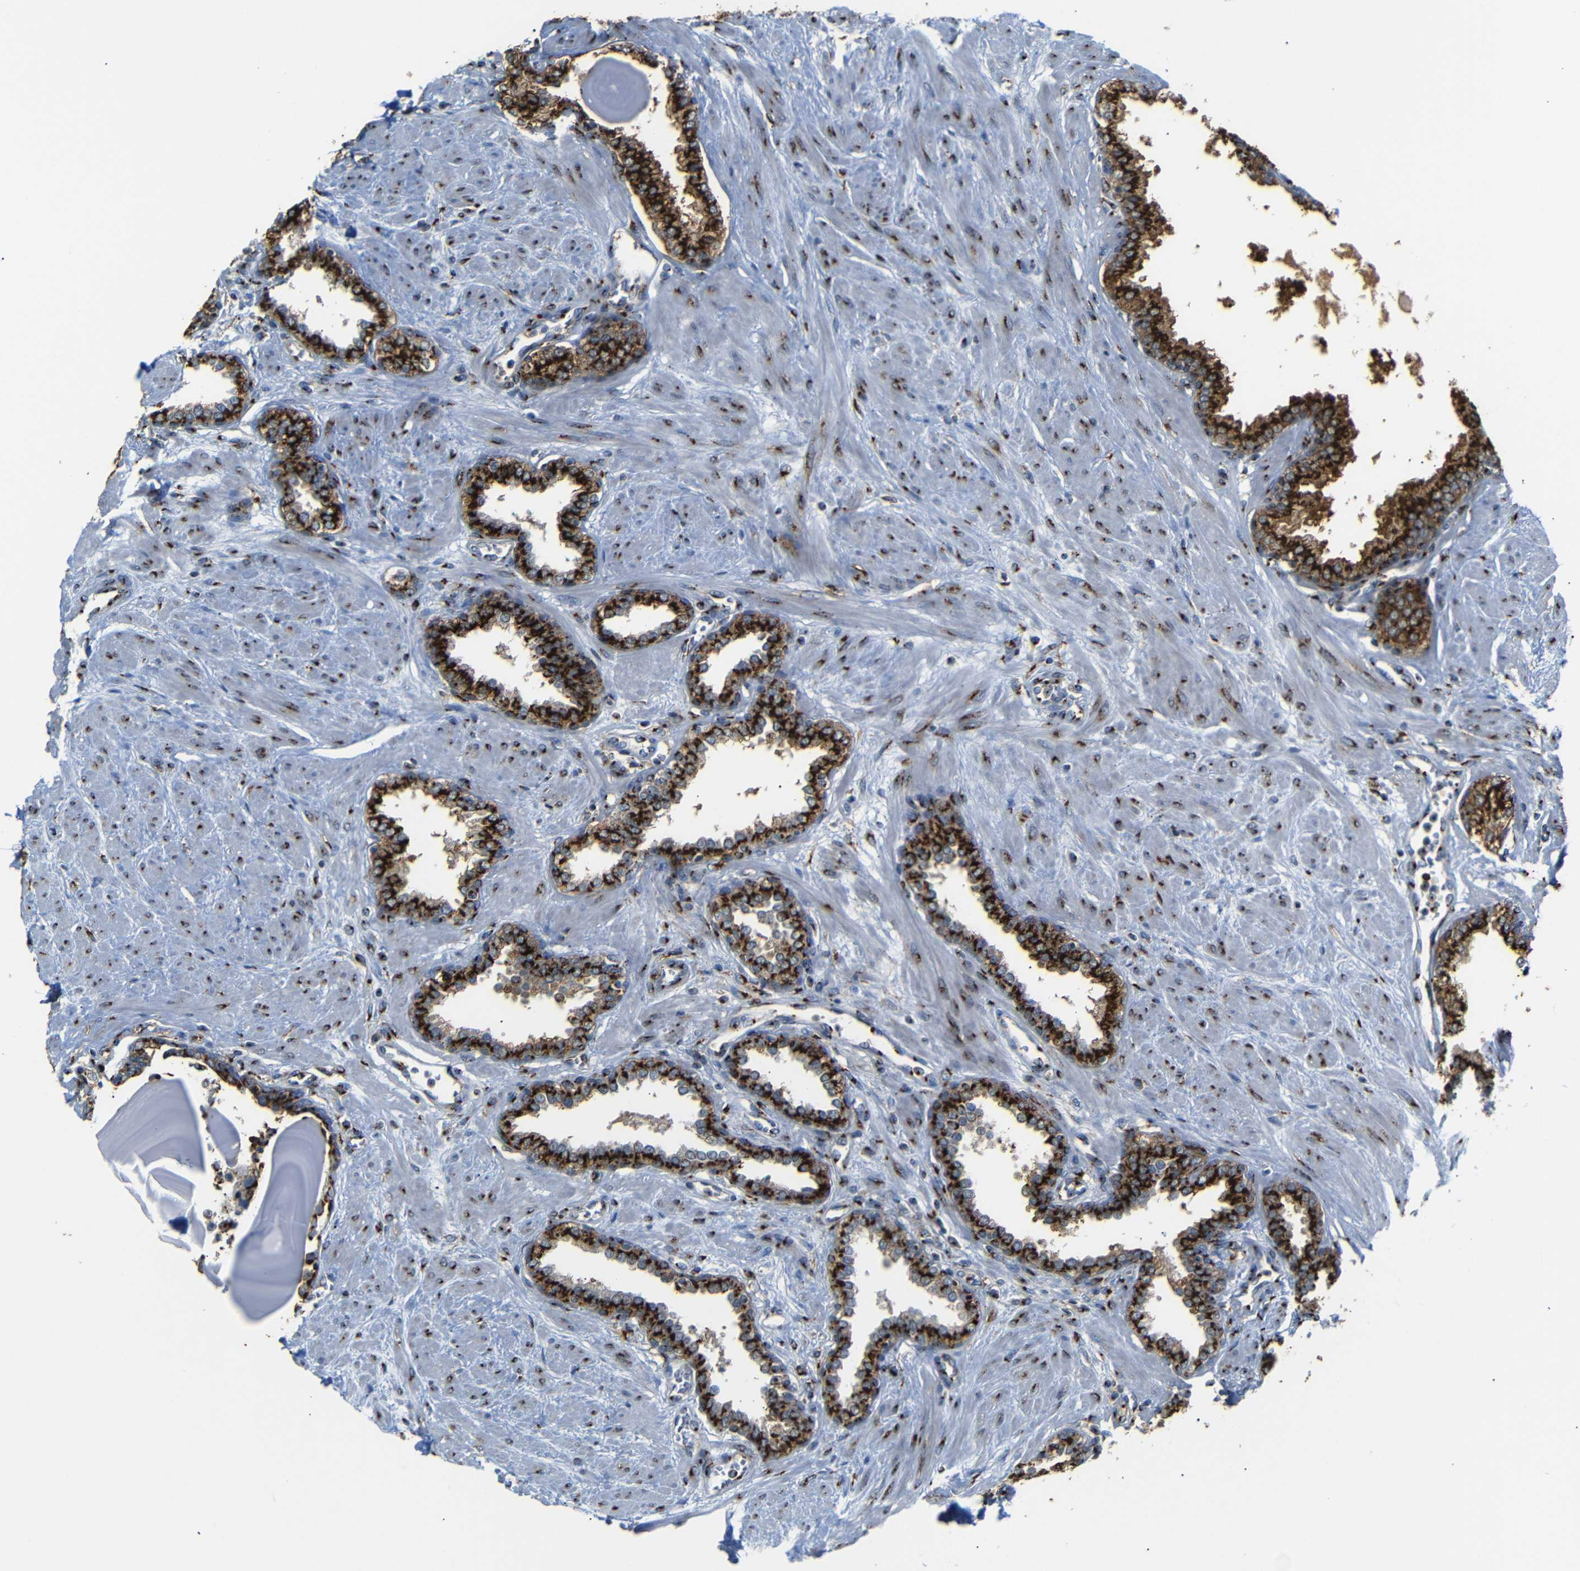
{"staining": {"intensity": "strong", "quantity": ">75%", "location": "cytoplasmic/membranous"}, "tissue": "prostate", "cell_type": "Glandular cells", "image_type": "normal", "snomed": [{"axis": "morphology", "description": "Normal tissue, NOS"}, {"axis": "topography", "description": "Prostate"}], "caption": "High-power microscopy captured an IHC histopathology image of benign prostate, revealing strong cytoplasmic/membranous staining in approximately >75% of glandular cells. (IHC, brightfield microscopy, high magnification).", "gene": "TGOLN2", "patient": {"sex": "male", "age": 51}}